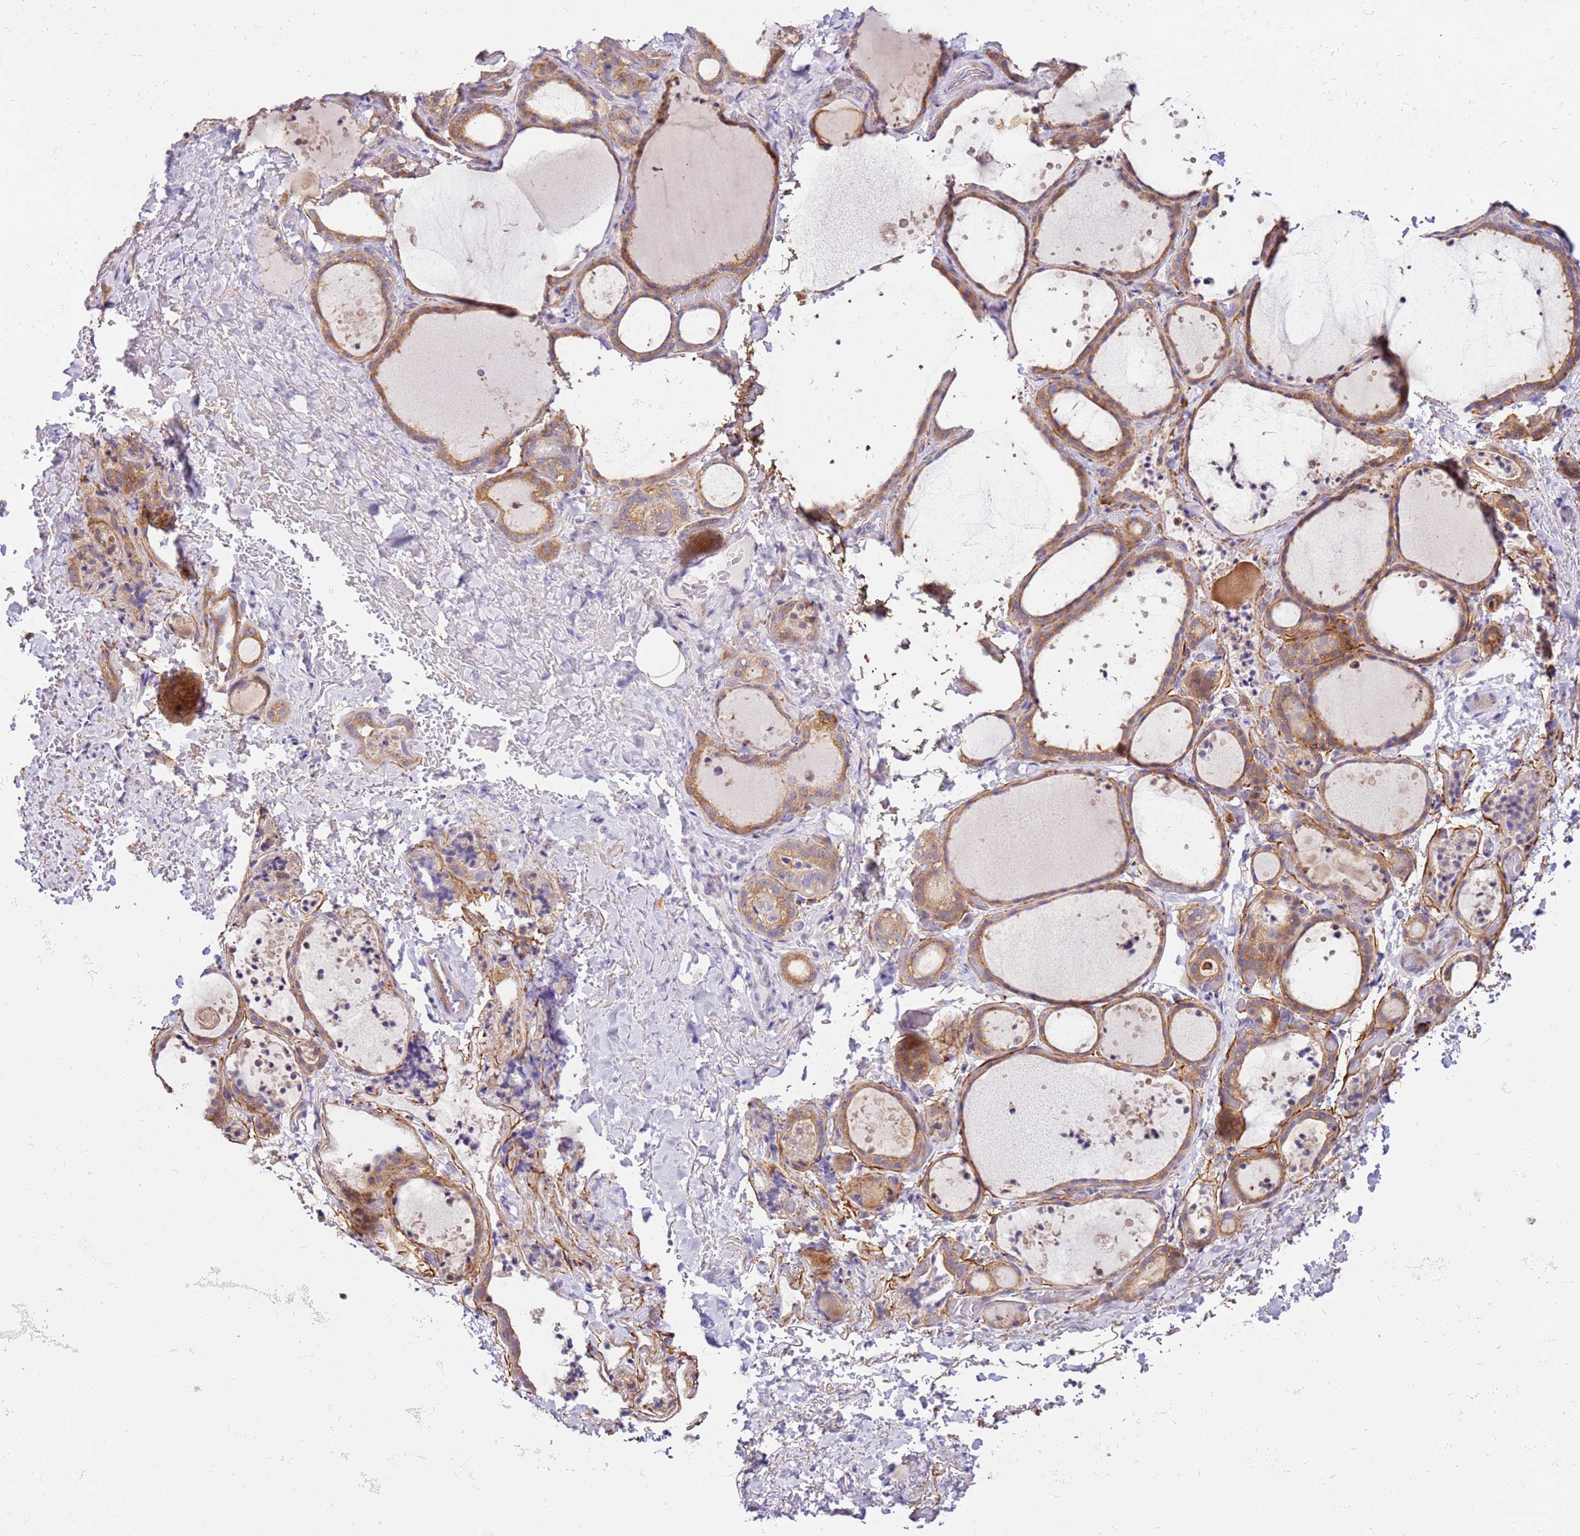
{"staining": {"intensity": "moderate", "quantity": ">75%", "location": "cytoplasmic/membranous"}, "tissue": "thyroid gland", "cell_type": "Glandular cells", "image_type": "normal", "snomed": [{"axis": "morphology", "description": "Normal tissue, NOS"}, {"axis": "topography", "description": "Thyroid gland"}], "caption": "A medium amount of moderate cytoplasmic/membranous expression is present in approximately >75% of glandular cells in benign thyroid gland. (DAB = brown stain, brightfield microscopy at high magnification).", "gene": "HGD", "patient": {"sex": "female", "age": 44}}